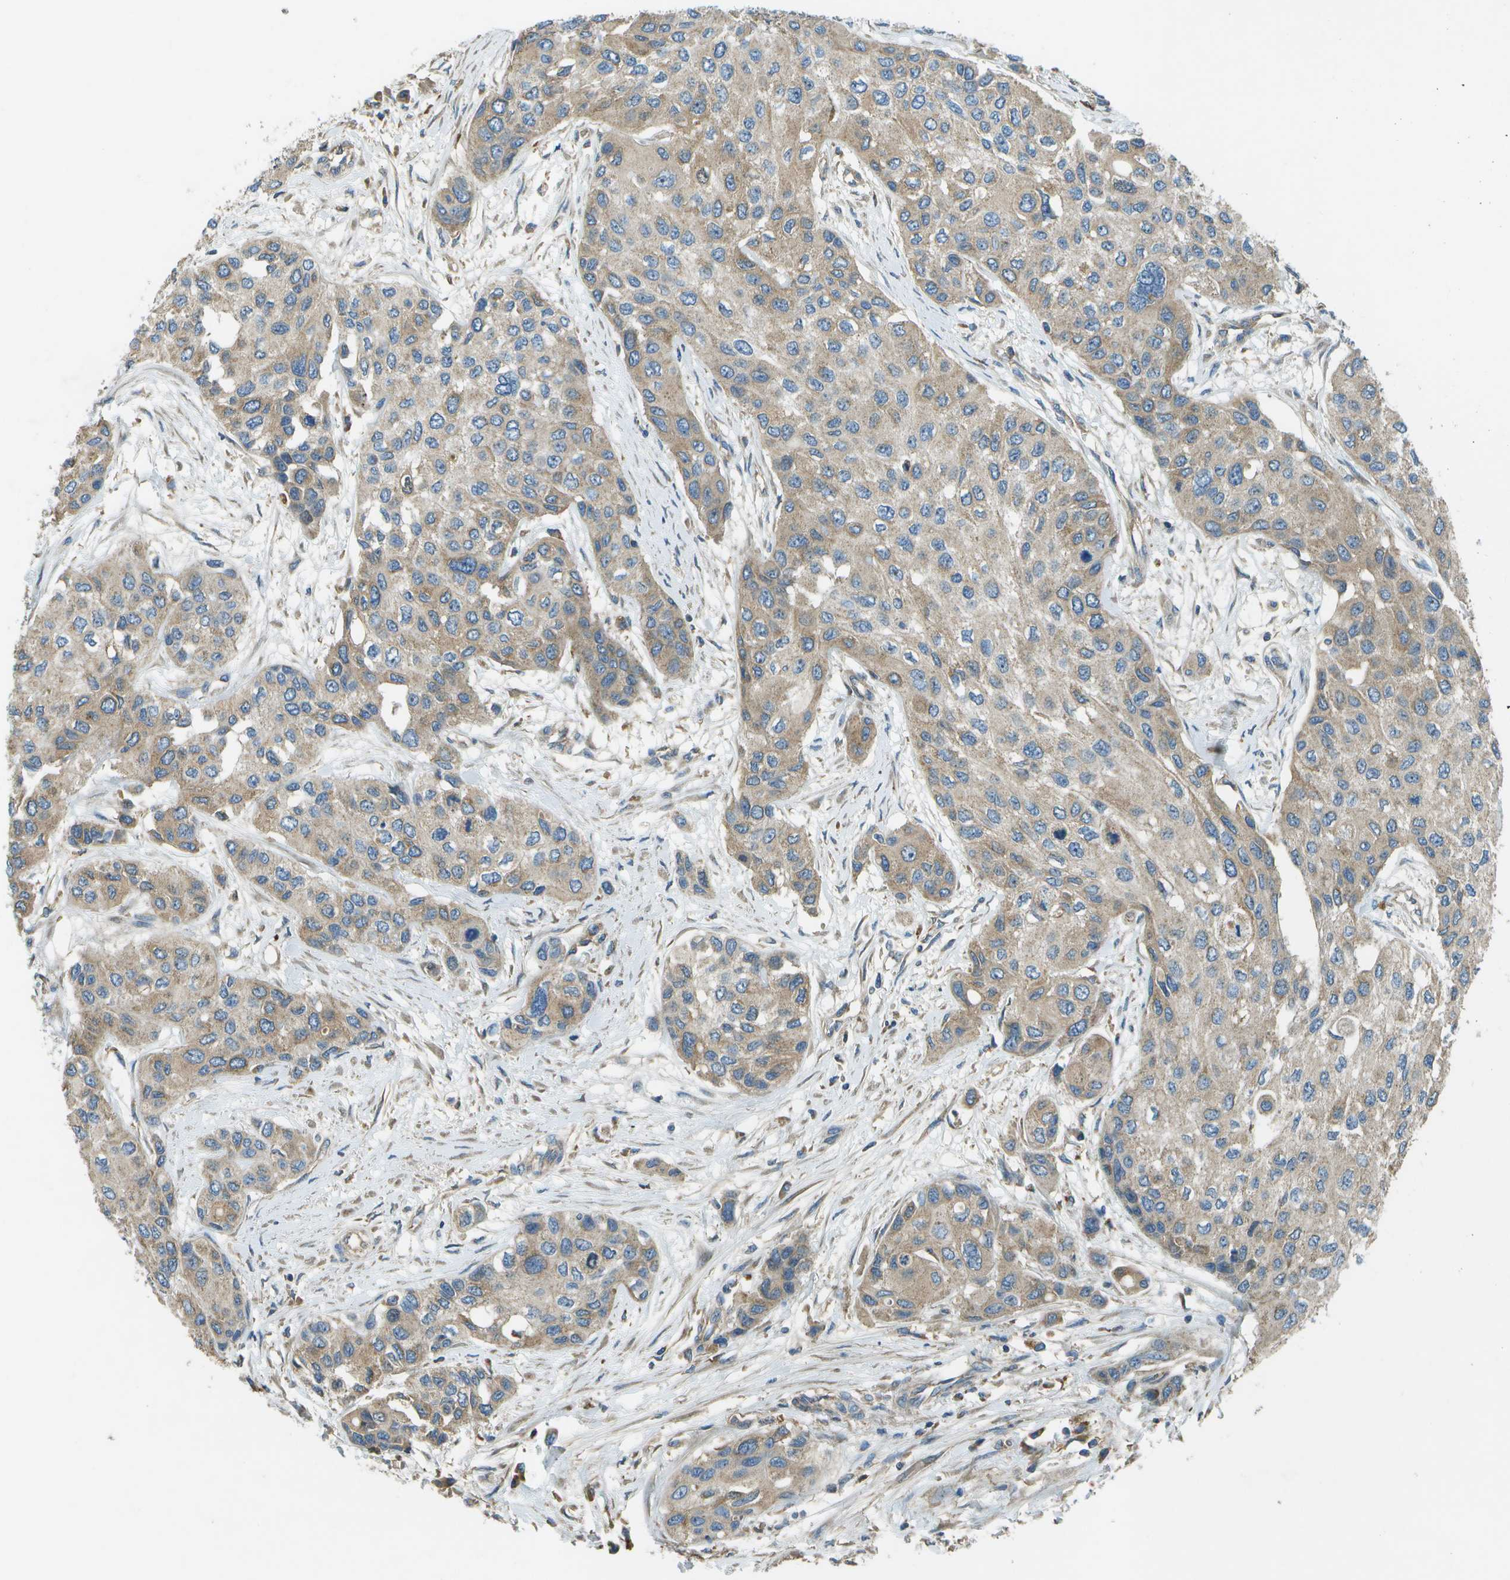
{"staining": {"intensity": "weak", "quantity": "25%-75%", "location": "cytoplasmic/membranous"}, "tissue": "urothelial cancer", "cell_type": "Tumor cells", "image_type": "cancer", "snomed": [{"axis": "morphology", "description": "Urothelial carcinoma, High grade"}, {"axis": "topography", "description": "Urinary bladder"}], "caption": "High-power microscopy captured an immunohistochemistry histopathology image of urothelial cancer, revealing weak cytoplasmic/membranous positivity in approximately 25%-75% of tumor cells.", "gene": "PXYLP1", "patient": {"sex": "female", "age": 56}}